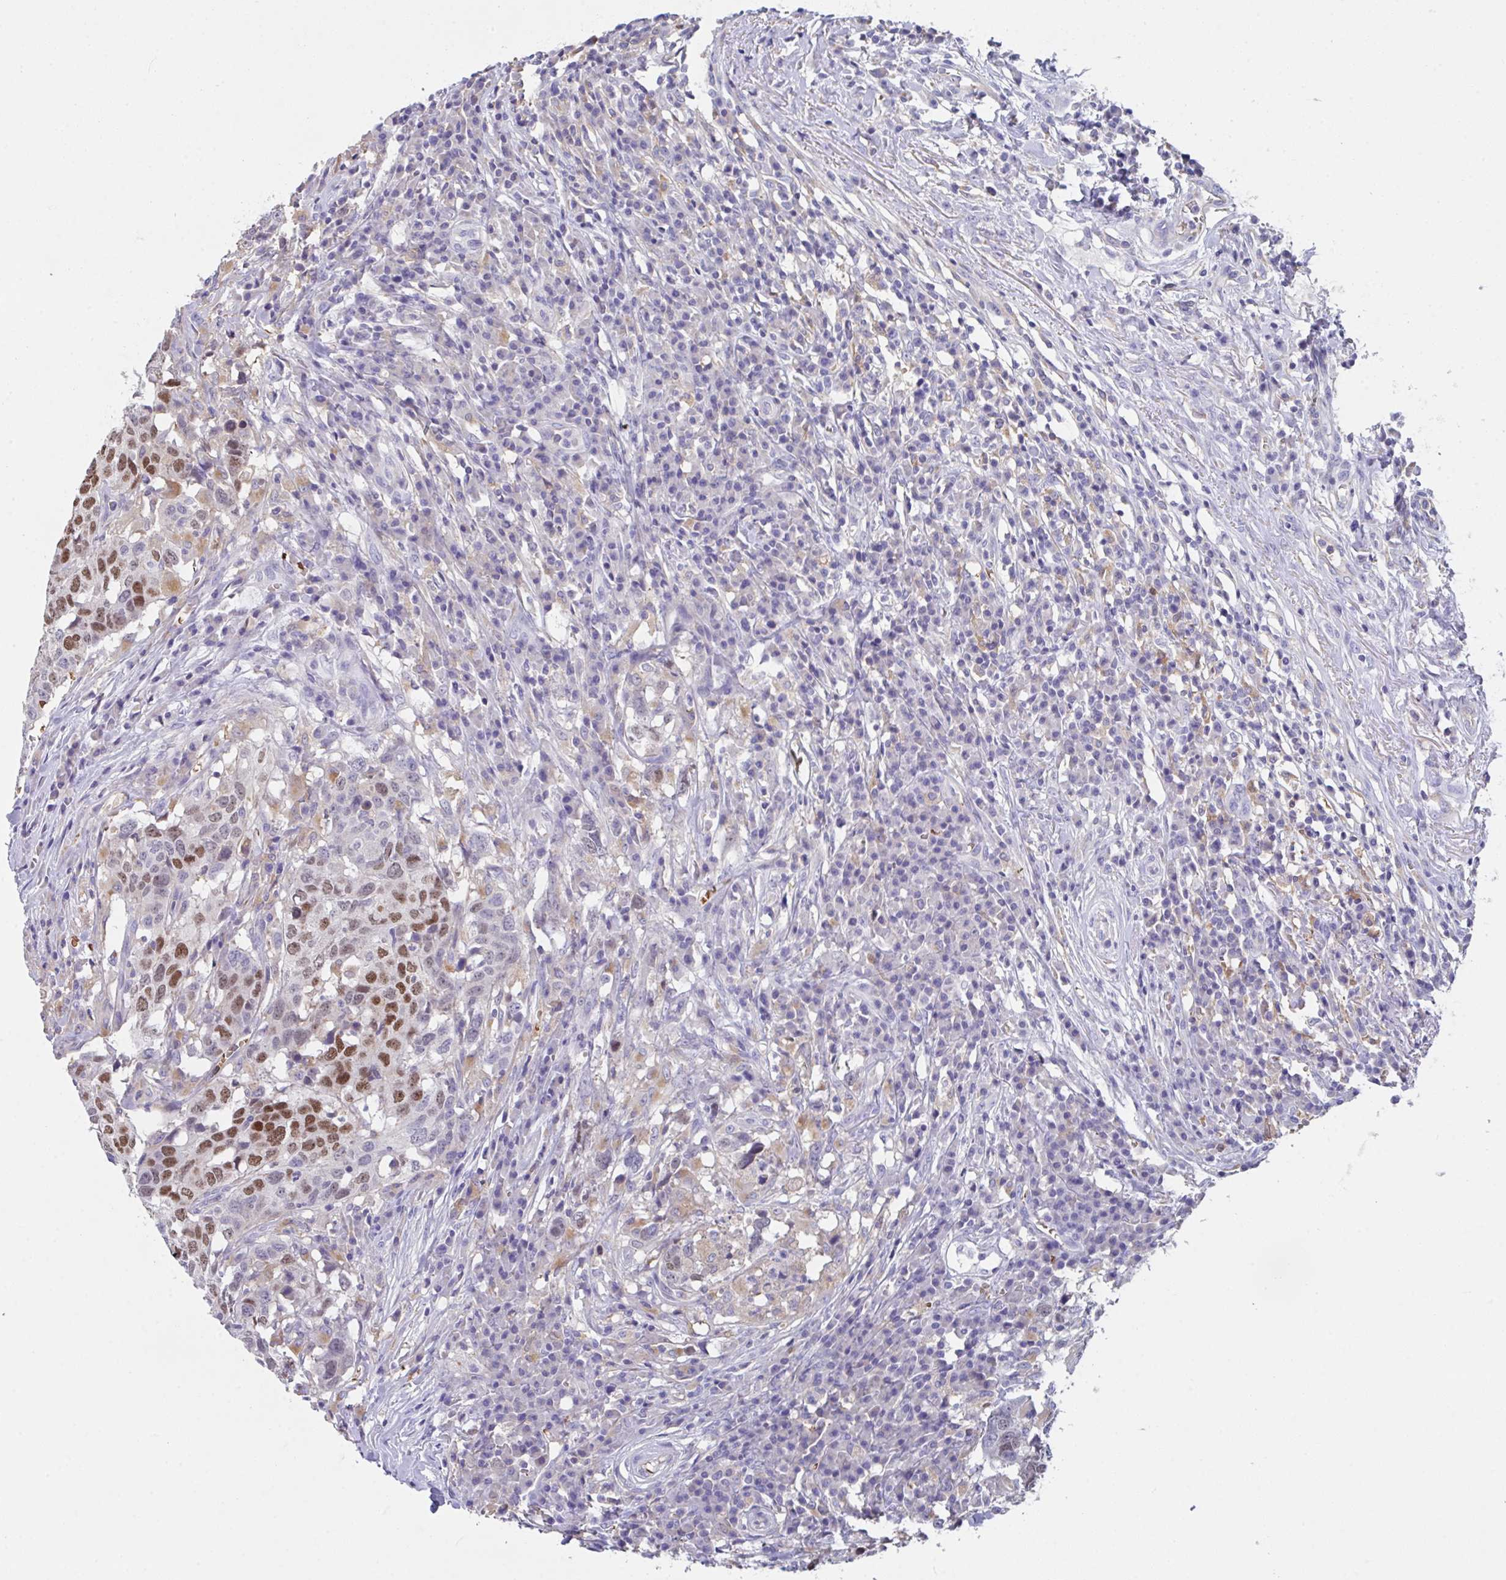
{"staining": {"intensity": "moderate", "quantity": ">75%", "location": "nuclear"}, "tissue": "head and neck cancer", "cell_type": "Tumor cells", "image_type": "cancer", "snomed": [{"axis": "morphology", "description": "Normal tissue, NOS"}, {"axis": "morphology", "description": "Squamous cell carcinoma, NOS"}, {"axis": "topography", "description": "Skeletal muscle"}, {"axis": "topography", "description": "Vascular tissue"}, {"axis": "topography", "description": "Peripheral nerve tissue"}, {"axis": "topography", "description": "Head-Neck"}], "caption": "The photomicrograph demonstrates immunohistochemical staining of squamous cell carcinoma (head and neck). There is moderate nuclear positivity is present in approximately >75% of tumor cells.", "gene": "TFAP2C", "patient": {"sex": "male", "age": 66}}